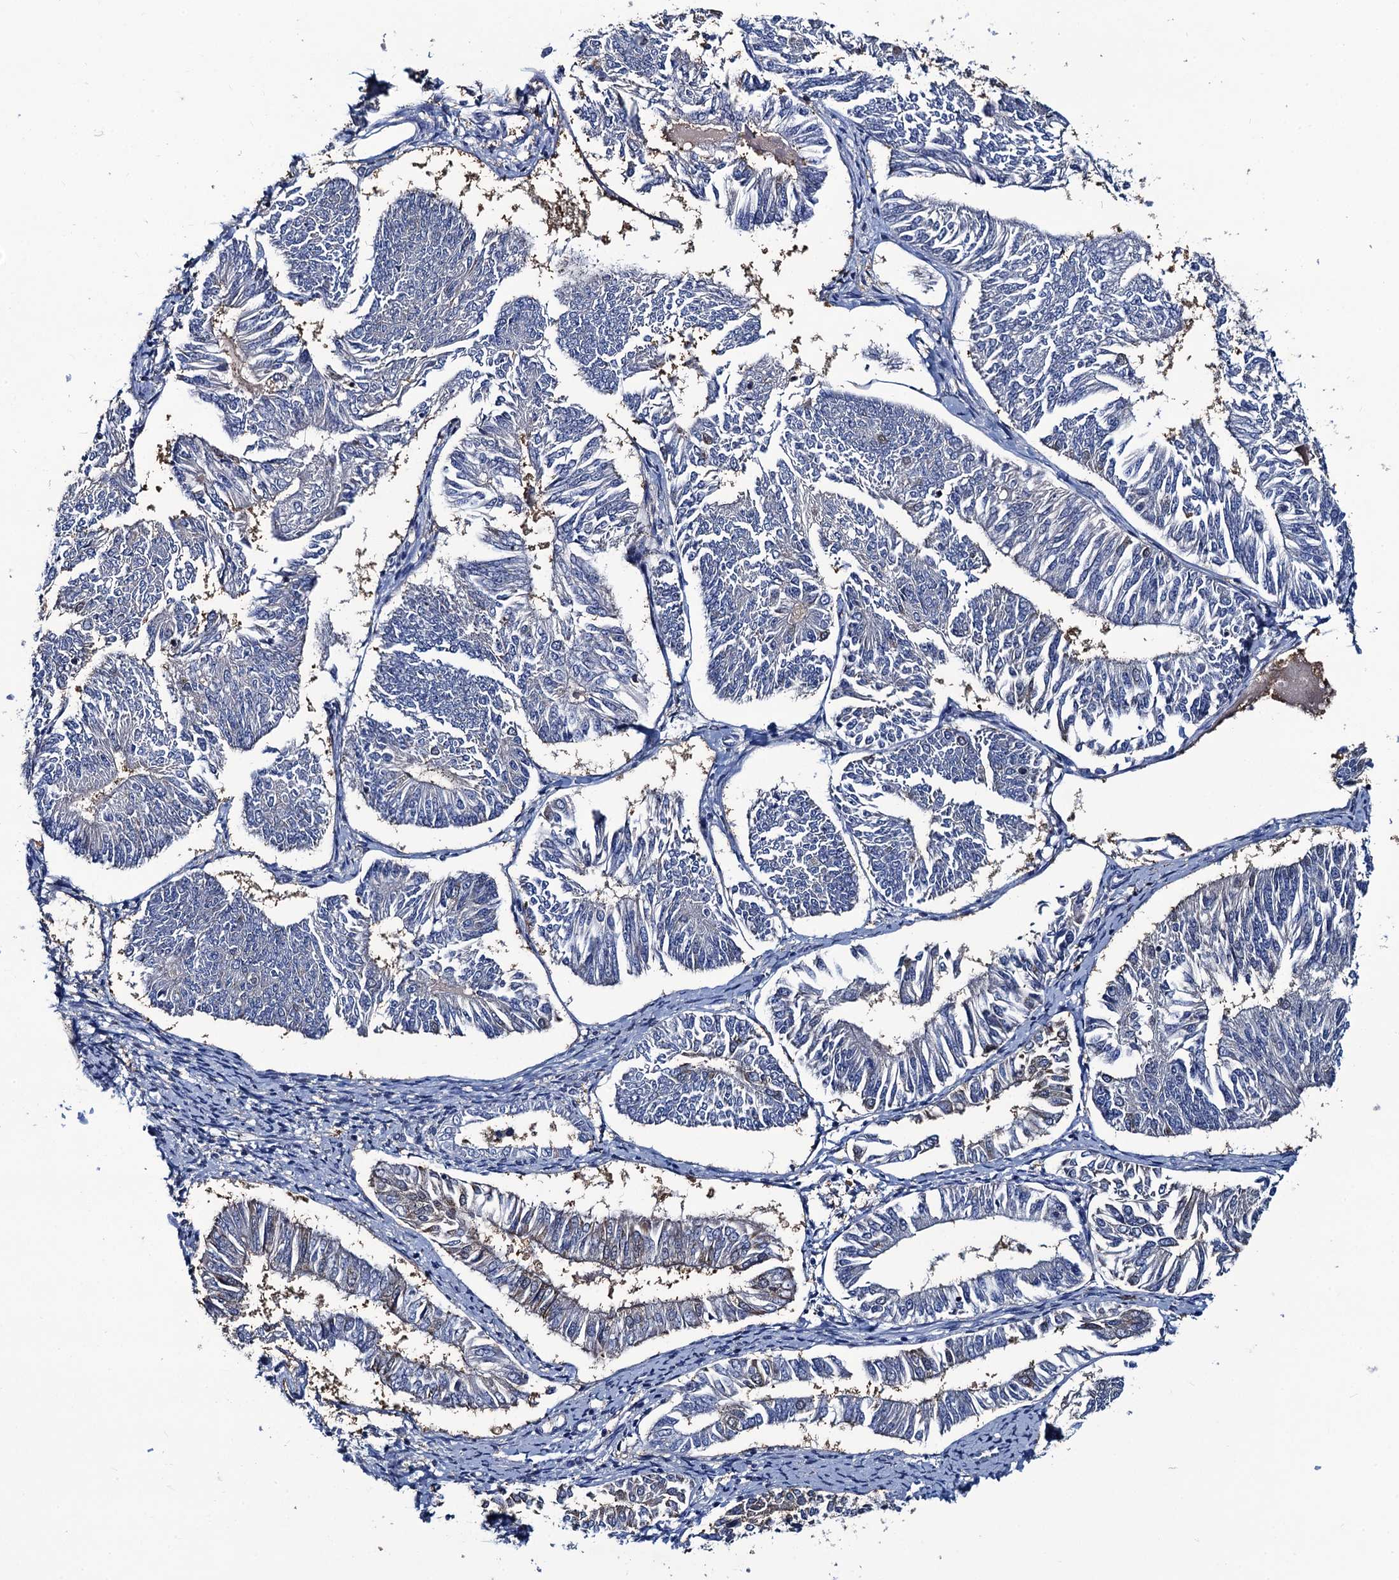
{"staining": {"intensity": "weak", "quantity": "<25%", "location": "nuclear"}, "tissue": "endometrial cancer", "cell_type": "Tumor cells", "image_type": "cancer", "snomed": [{"axis": "morphology", "description": "Adenocarcinoma, NOS"}, {"axis": "topography", "description": "Endometrium"}], "caption": "Tumor cells show no significant staining in adenocarcinoma (endometrial). (Brightfield microscopy of DAB immunohistochemistry at high magnification).", "gene": "RTKN2", "patient": {"sex": "female", "age": 58}}